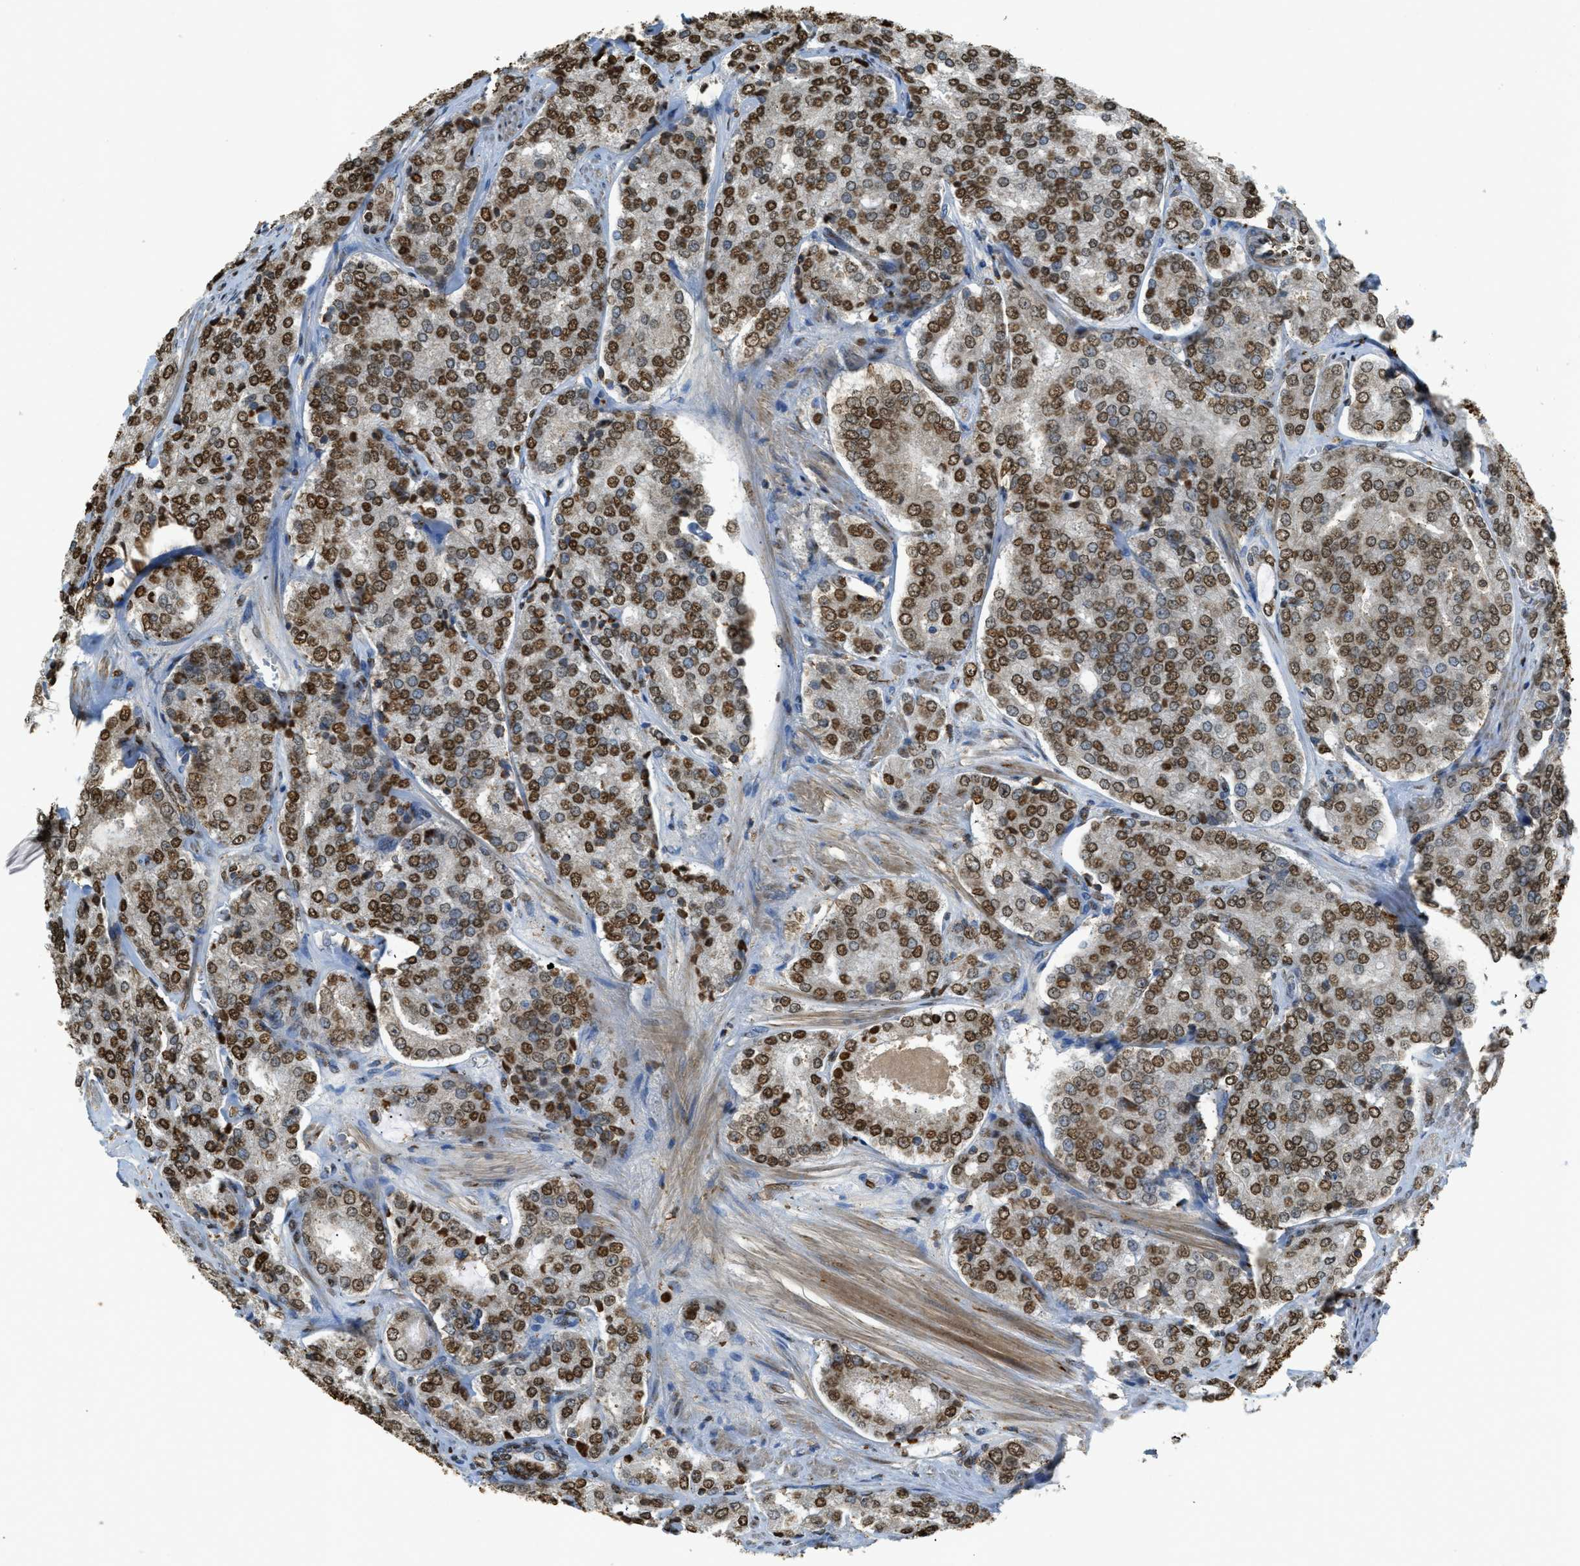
{"staining": {"intensity": "strong", "quantity": ">75%", "location": "nuclear"}, "tissue": "prostate cancer", "cell_type": "Tumor cells", "image_type": "cancer", "snomed": [{"axis": "morphology", "description": "Adenocarcinoma, High grade"}, {"axis": "topography", "description": "Prostate"}], "caption": "This photomicrograph reveals prostate high-grade adenocarcinoma stained with immunohistochemistry to label a protein in brown. The nuclear of tumor cells show strong positivity for the protein. Nuclei are counter-stained blue.", "gene": "NR5A2", "patient": {"sex": "male", "age": 65}}